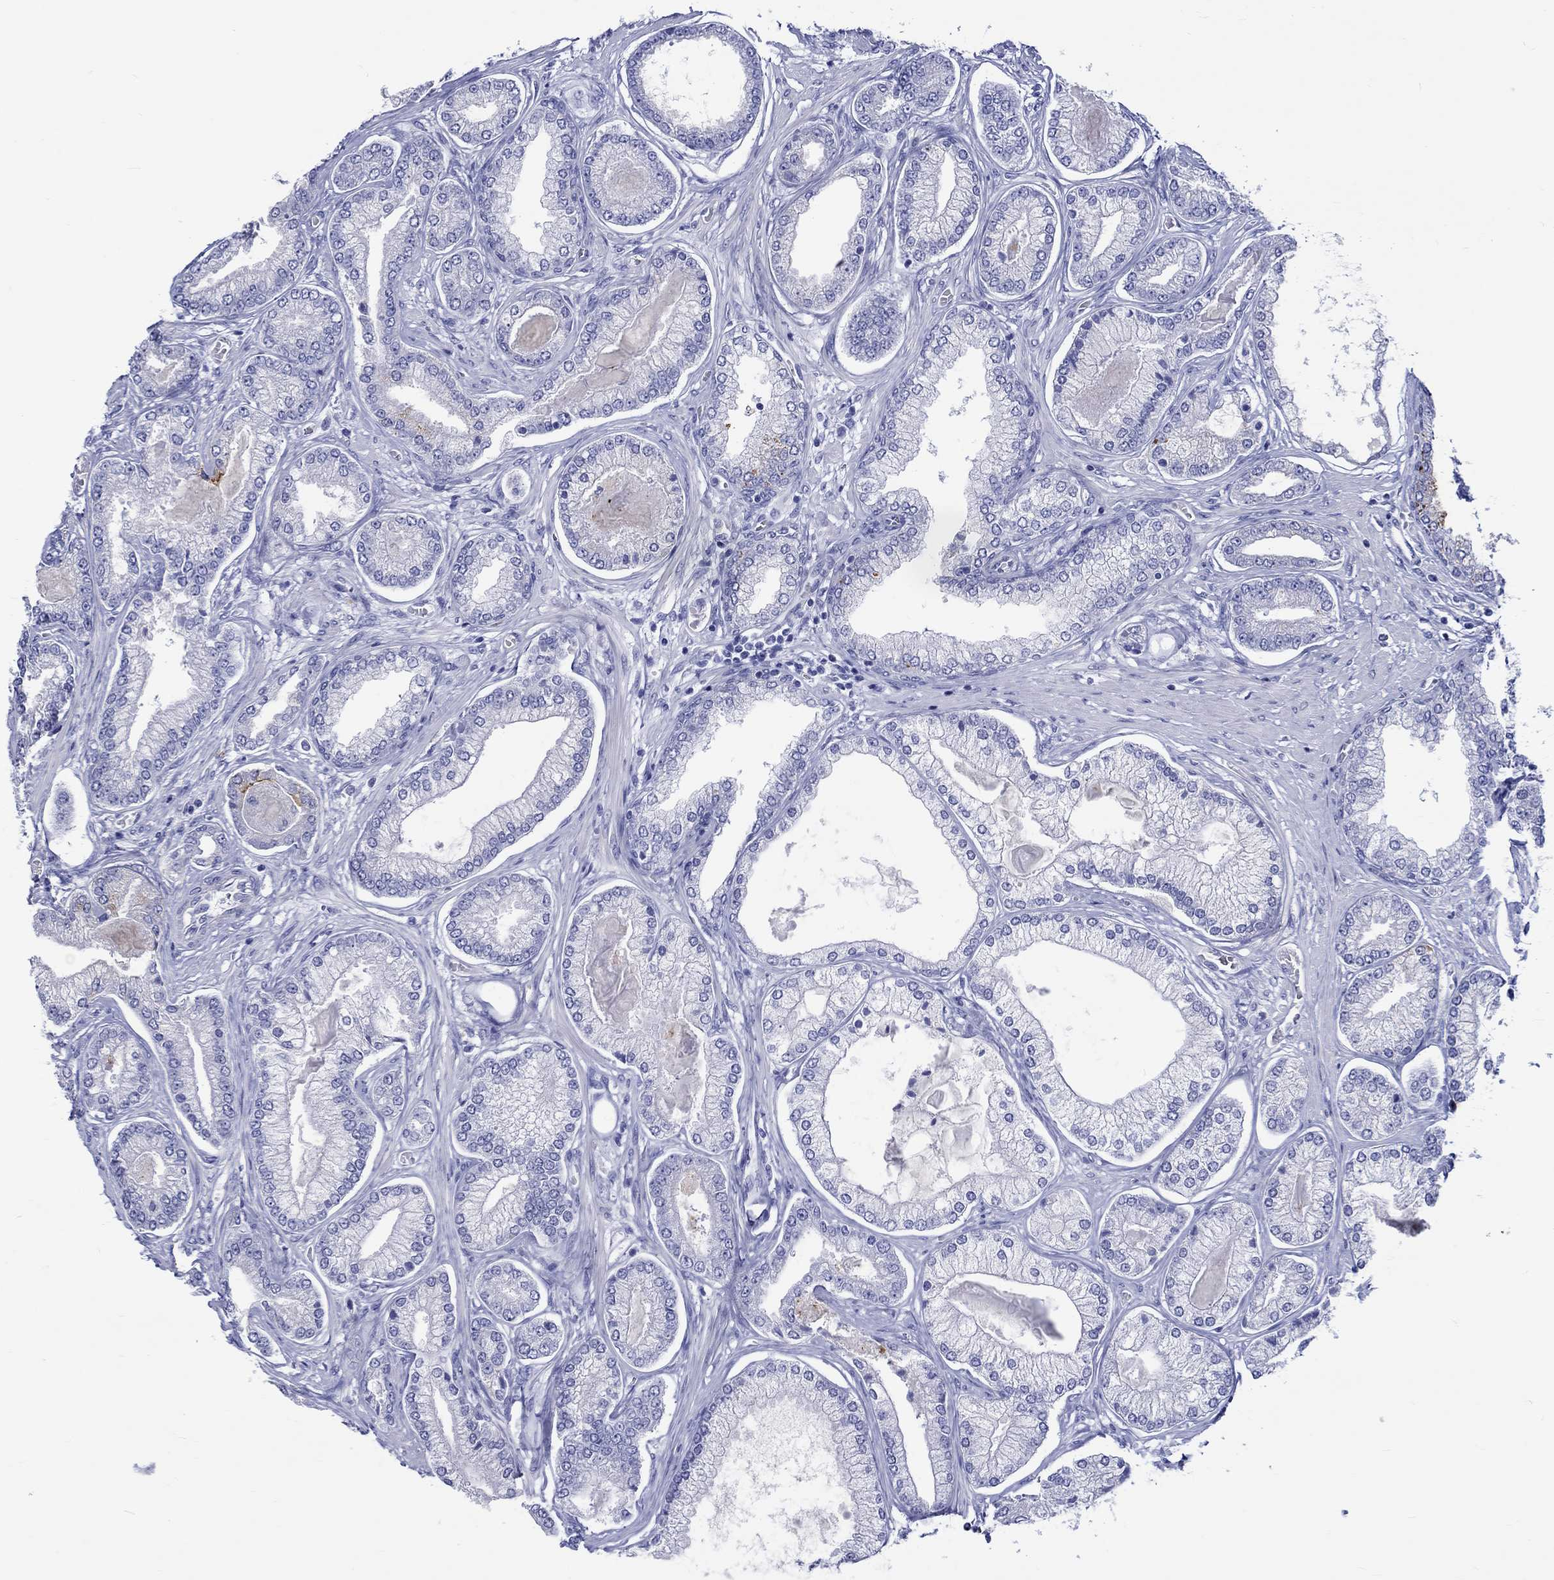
{"staining": {"intensity": "negative", "quantity": "none", "location": "none"}, "tissue": "prostate cancer", "cell_type": "Tumor cells", "image_type": "cancer", "snomed": [{"axis": "morphology", "description": "Adenocarcinoma, Low grade"}, {"axis": "topography", "description": "Prostate"}], "caption": "Tumor cells are negative for protein expression in human adenocarcinoma (low-grade) (prostate).", "gene": "SH2D7", "patient": {"sex": "male", "age": 57}}